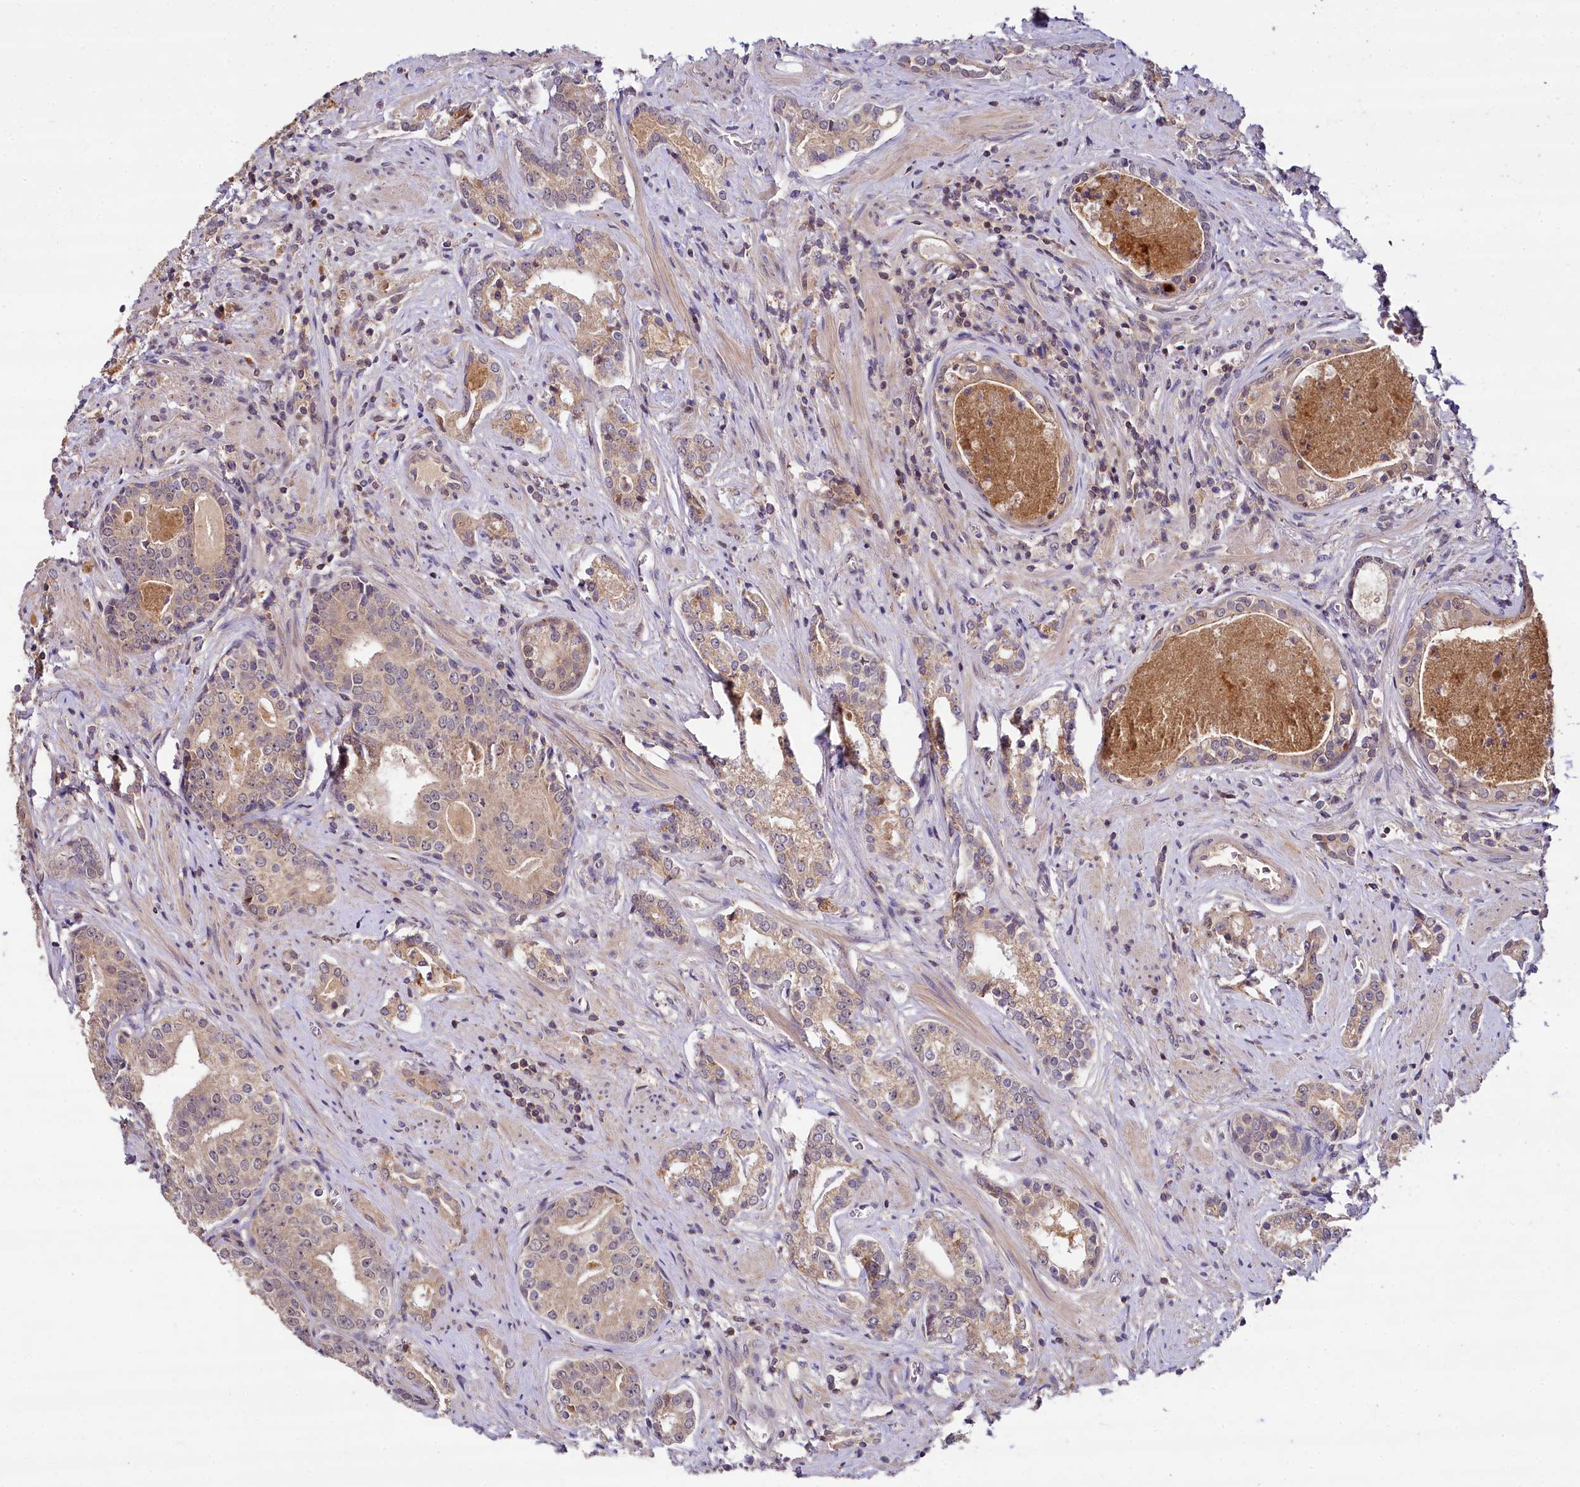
{"staining": {"intensity": "weak", "quantity": ">75%", "location": "cytoplasmic/membranous"}, "tissue": "prostate cancer", "cell_type": "Tumor cells", "image_type": "cancer", "snomed": [{"axis": "morphology", "description": "Adenocarcinoma, High grade"}, {"axis": "topography", "description": "Prostate"}], "caption": "Tumor cells display low levels of weak cytoplasmic/membranous staining in approximately >75% of cells in prostate adenocarcinoma (high-grade).", "gene": "TMEM39A", "patient": {"sex": "male", "age": 58}}